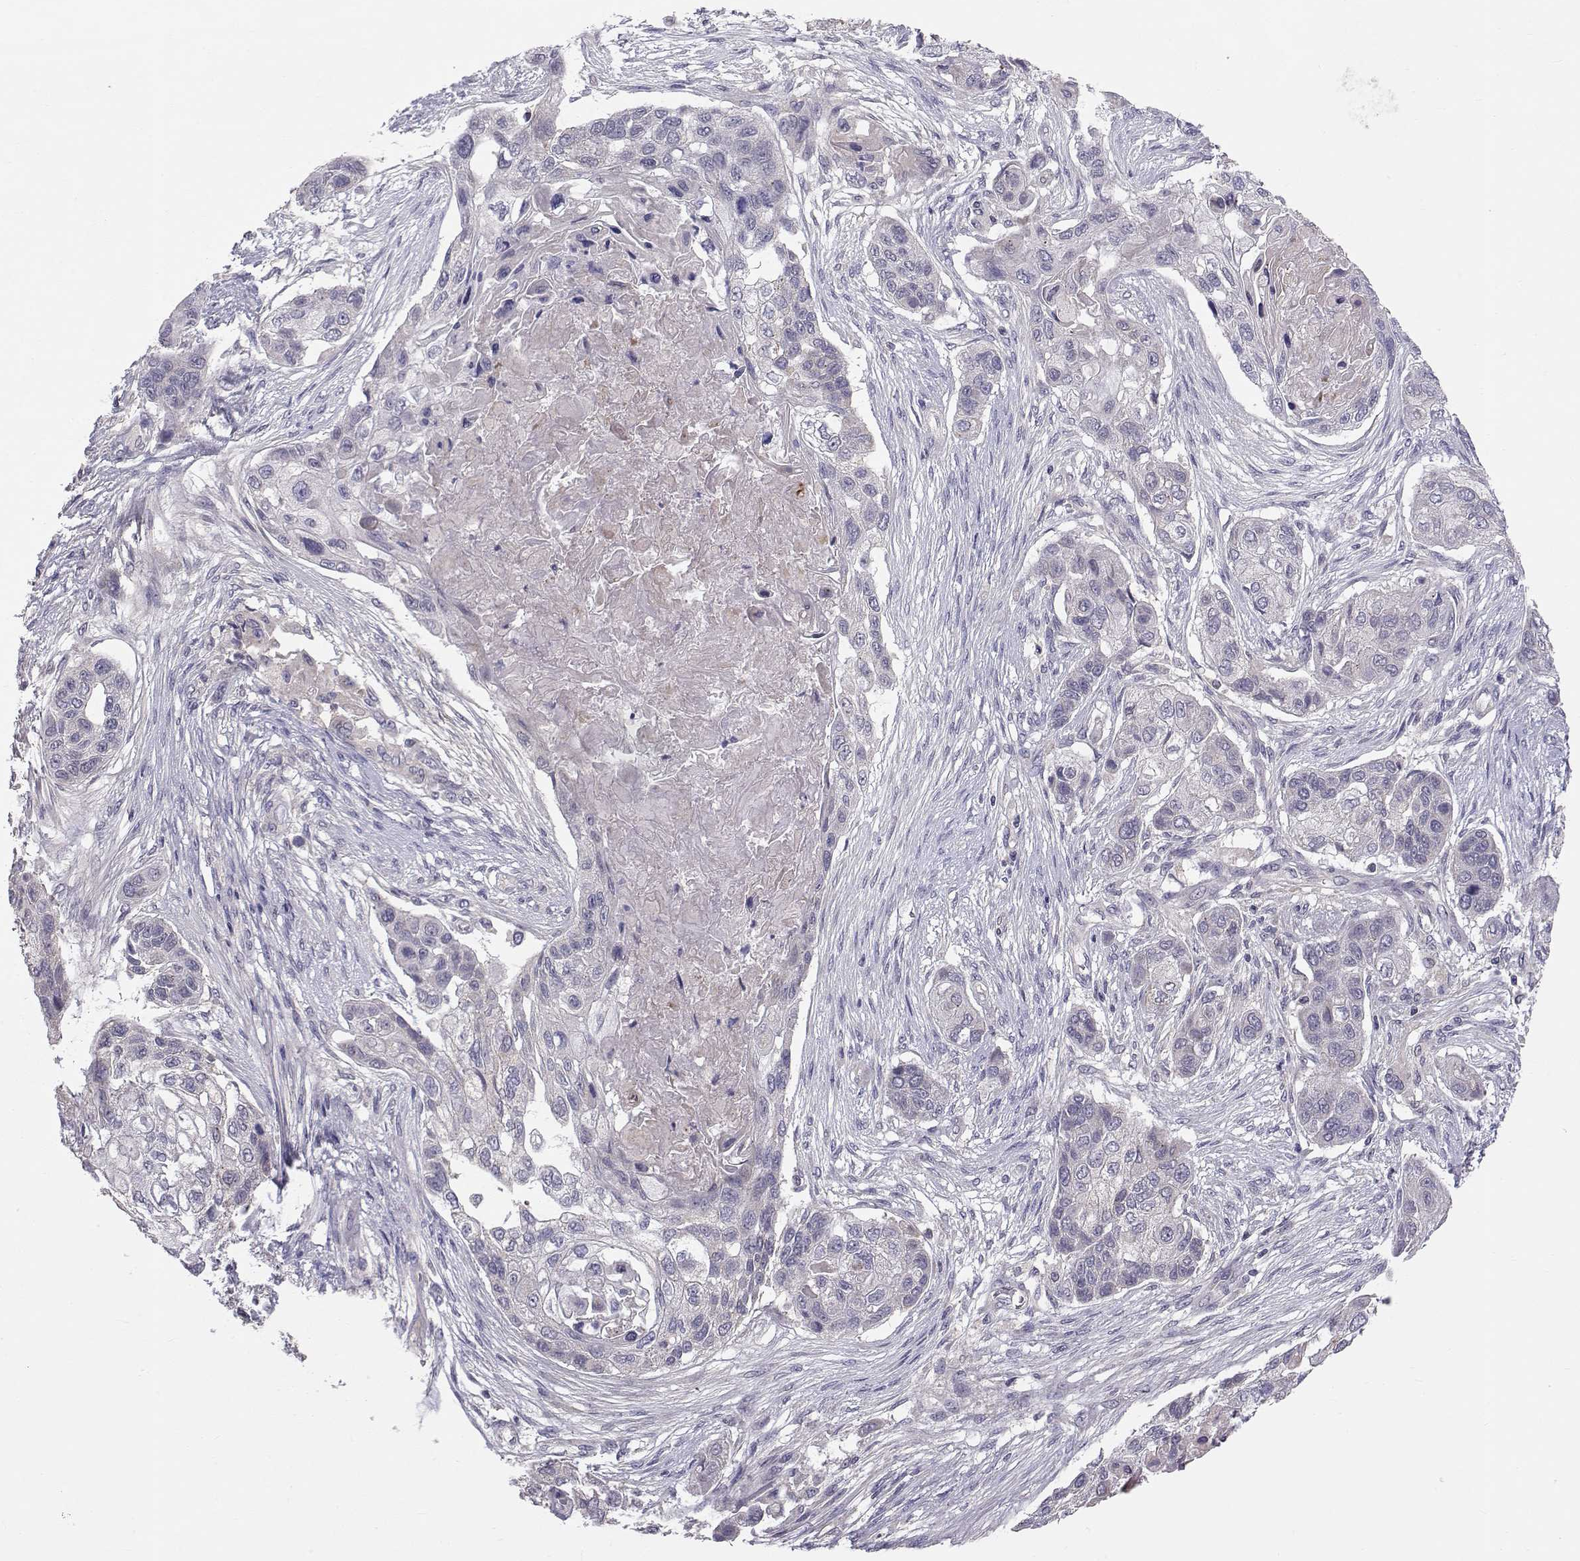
{"staining": {"intensity": "negative", "quantity": "none", "location": "none"}, "tissue": "lung cancer", "cell_type": "Tumor cells", "image_type": "cancer", "snomed": [{"axis": "morphology", "description": "Squamous cell carcinoma, NOS"}, {"axis": "topography", "description": "Lung"}], "caption": "A photomicrograph of squamous cell carcinoma (lung) stained for a protein demonstrates no brown staining in tumor cells.", "gene": "PEX5L", "patient": {"sex": "male", "age": 69}}